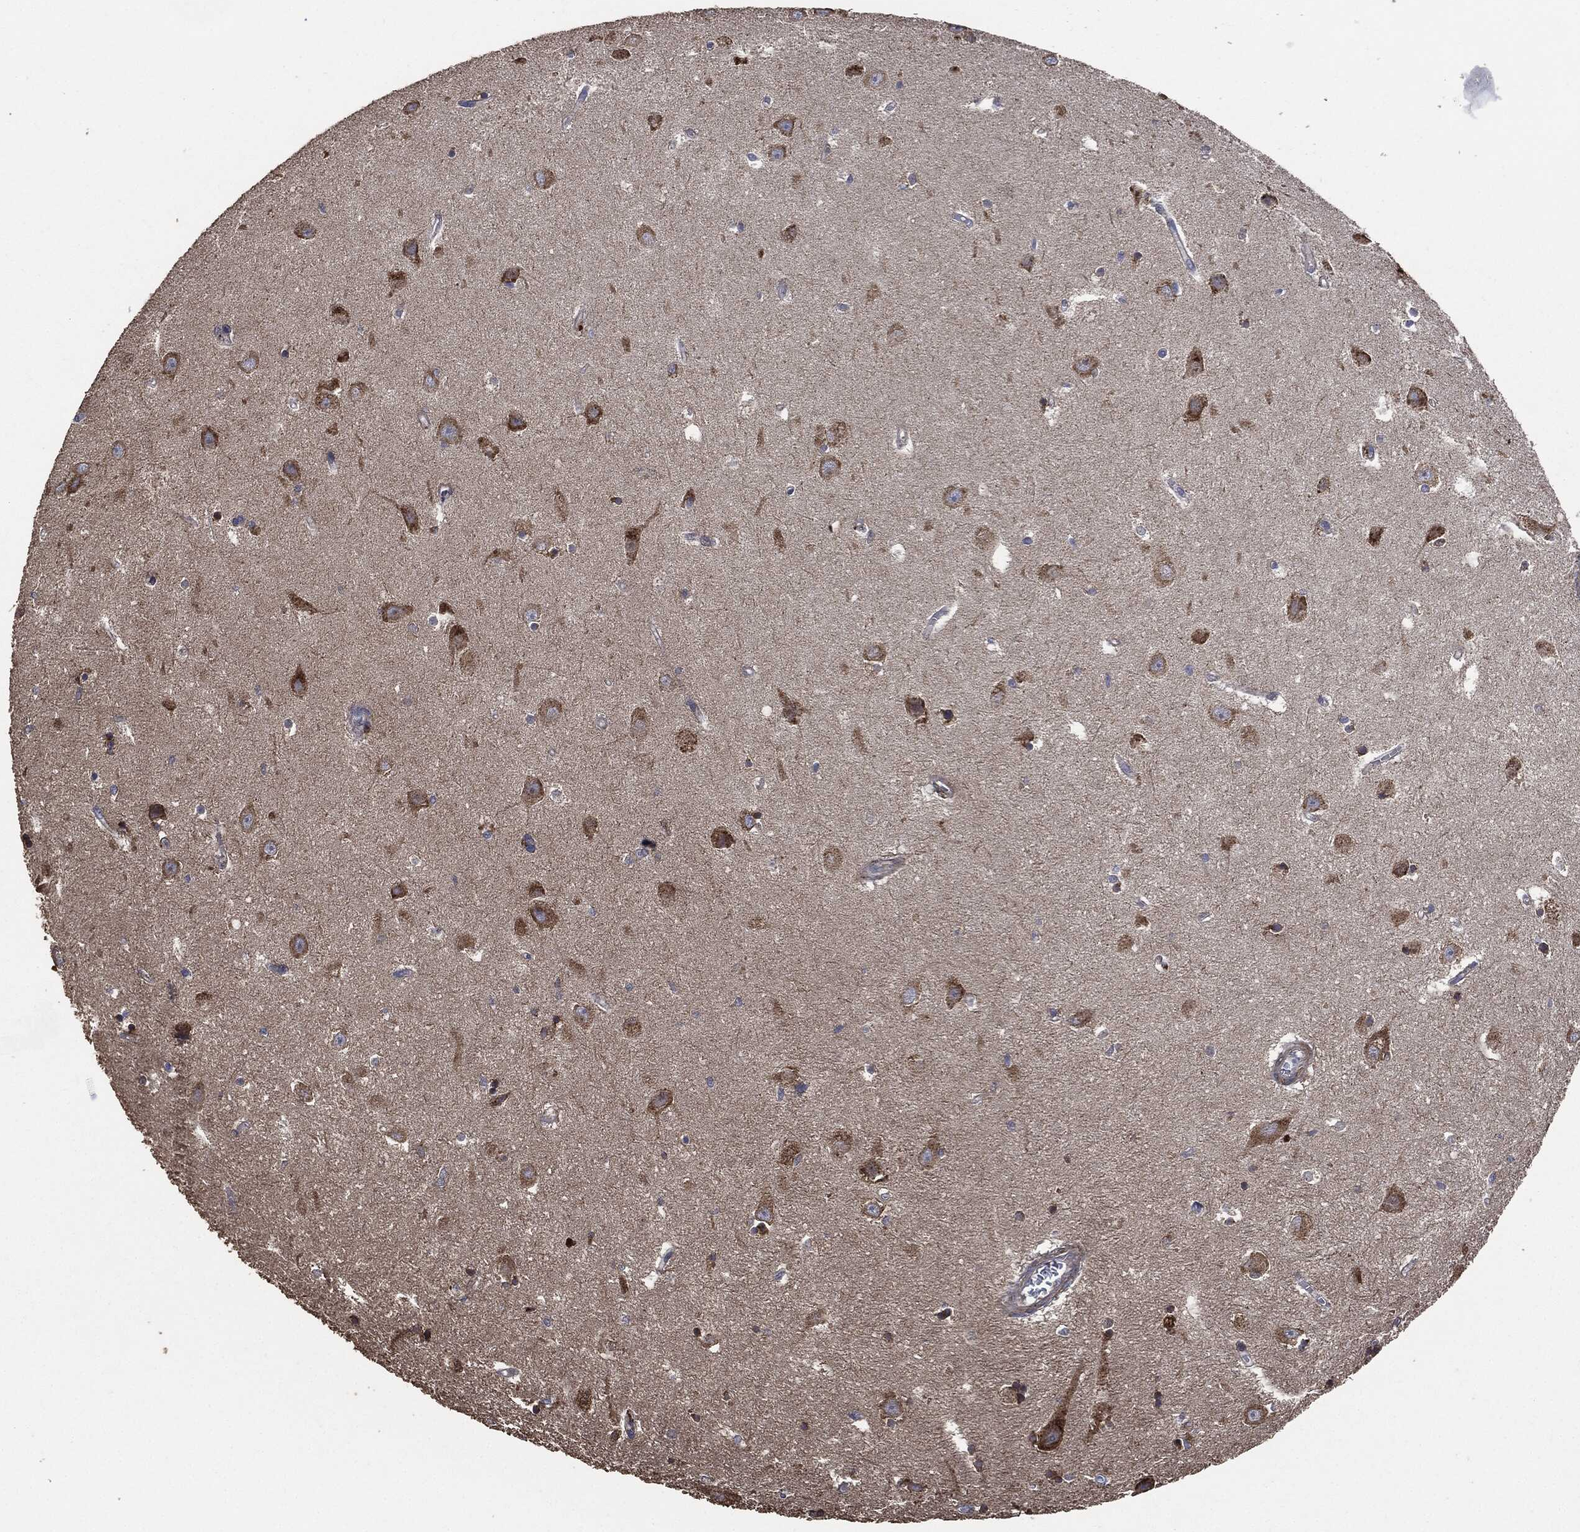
{"staining": {"intensity": "negative", "quantity": "none", "location": "none"}, "tissue": "hippocampus", "cell_type": "Glial cells", "image_type": "normal", "snomed": [{"axis": "morphology", "description": "Normal tissue, NOS"}, {"axis": "topography", "description": "Hippocampus"}], "caption": "Immunohistochemistry of unremarkable hippocampus reveals no positivity in glial cells. (DAB (3,3'-diaminobenzidine) IHC, high magnification).", "gene": "STK3", "patient": {"sex": "female", "age": 64}}